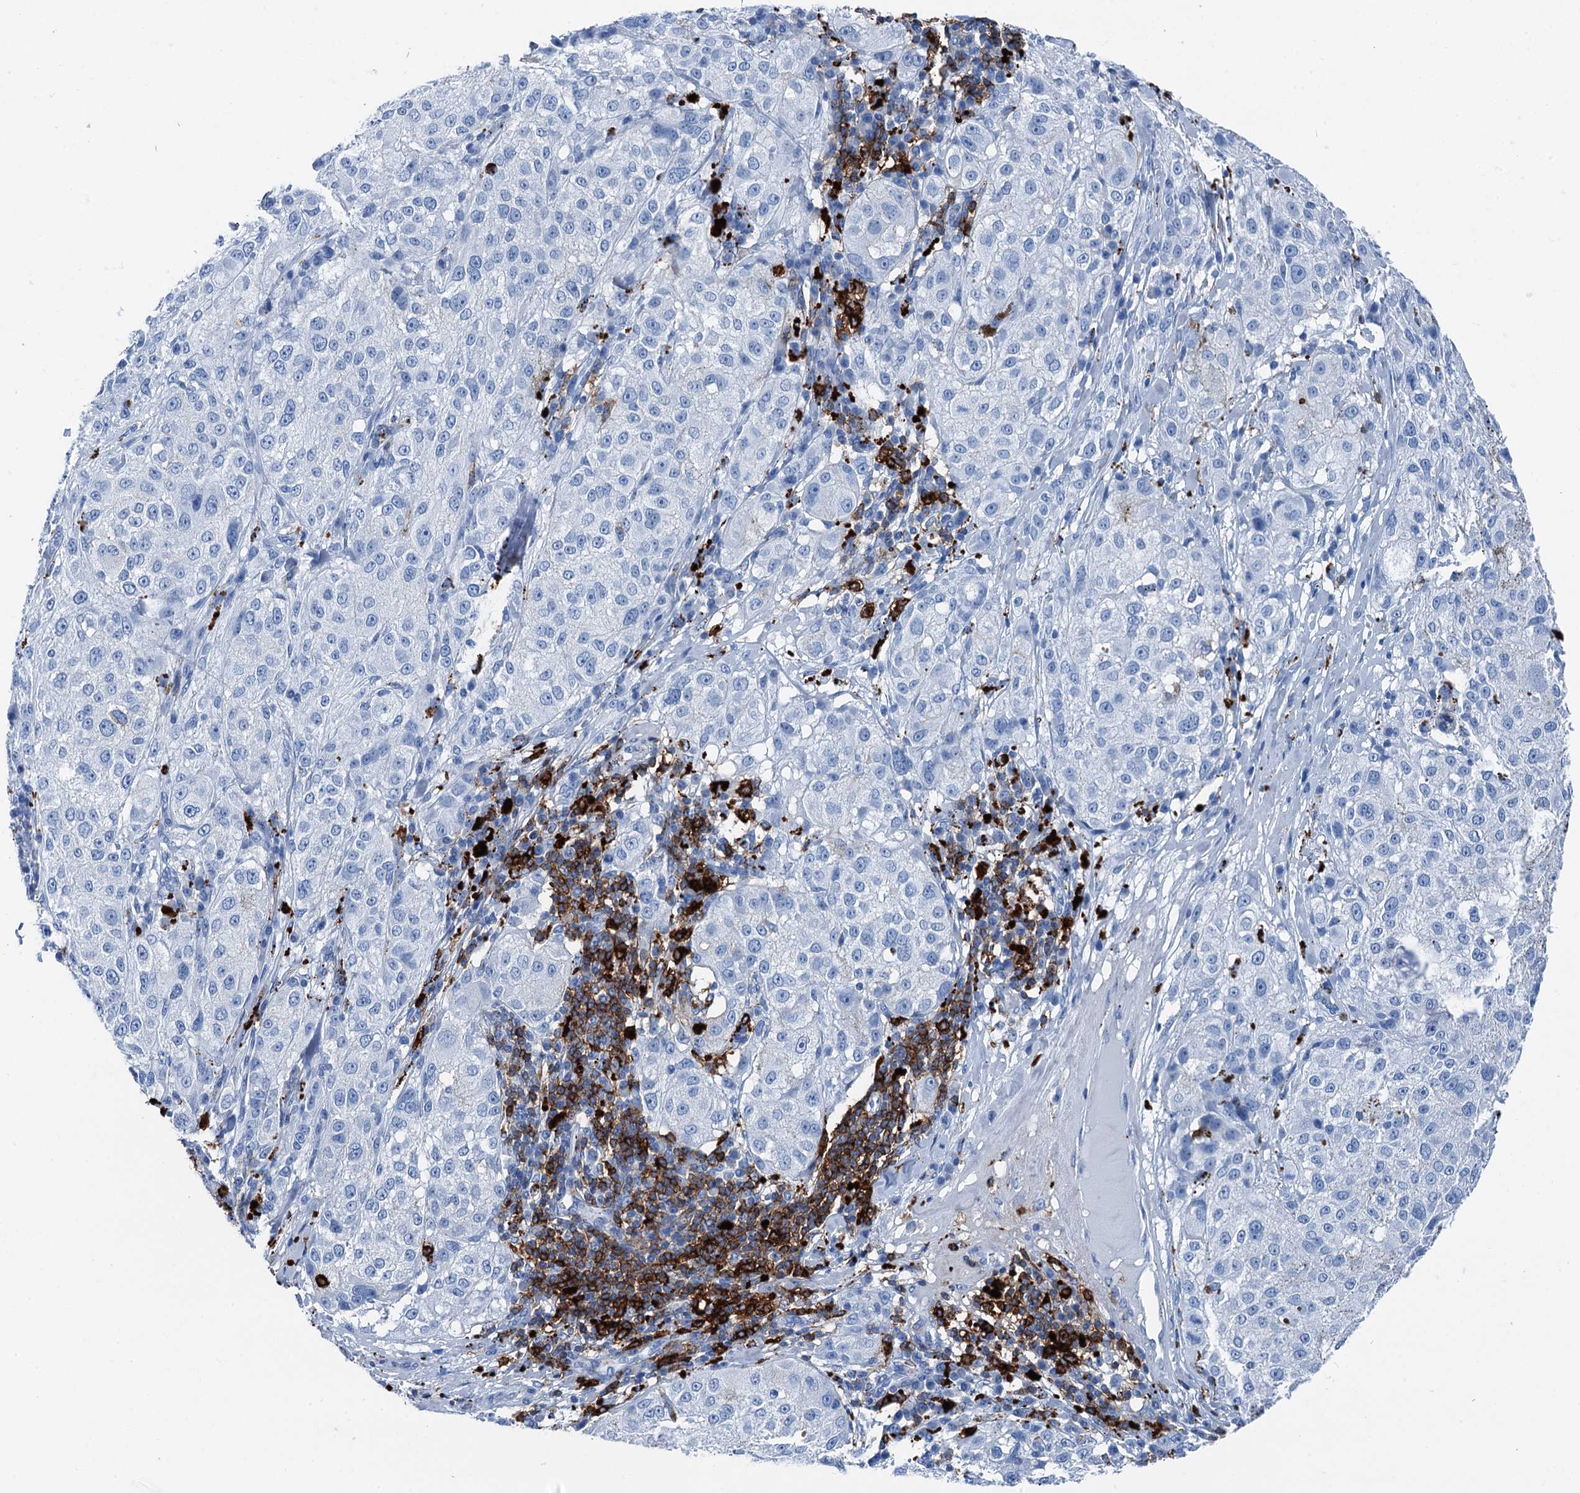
{"staining": {"intensity": "negative", "quantity": "none", "location": "none"}, "tissue": "melanoma", "cell_type": "Tumor cells", "image_type": "cancer", "snomed": [{"axis": "morphology", "description": "Necrosis, NOS"}, {"axis": "morphology", "description": "Malignant melanoma, NOS"}, {"axis": "topography", "description": "Skin"}], "caption": "A histopathology image of human melanoma is negative for staining in tumor cells.", "gene": "PLAC8", "patient": {"sex": "female", "age": 87}}